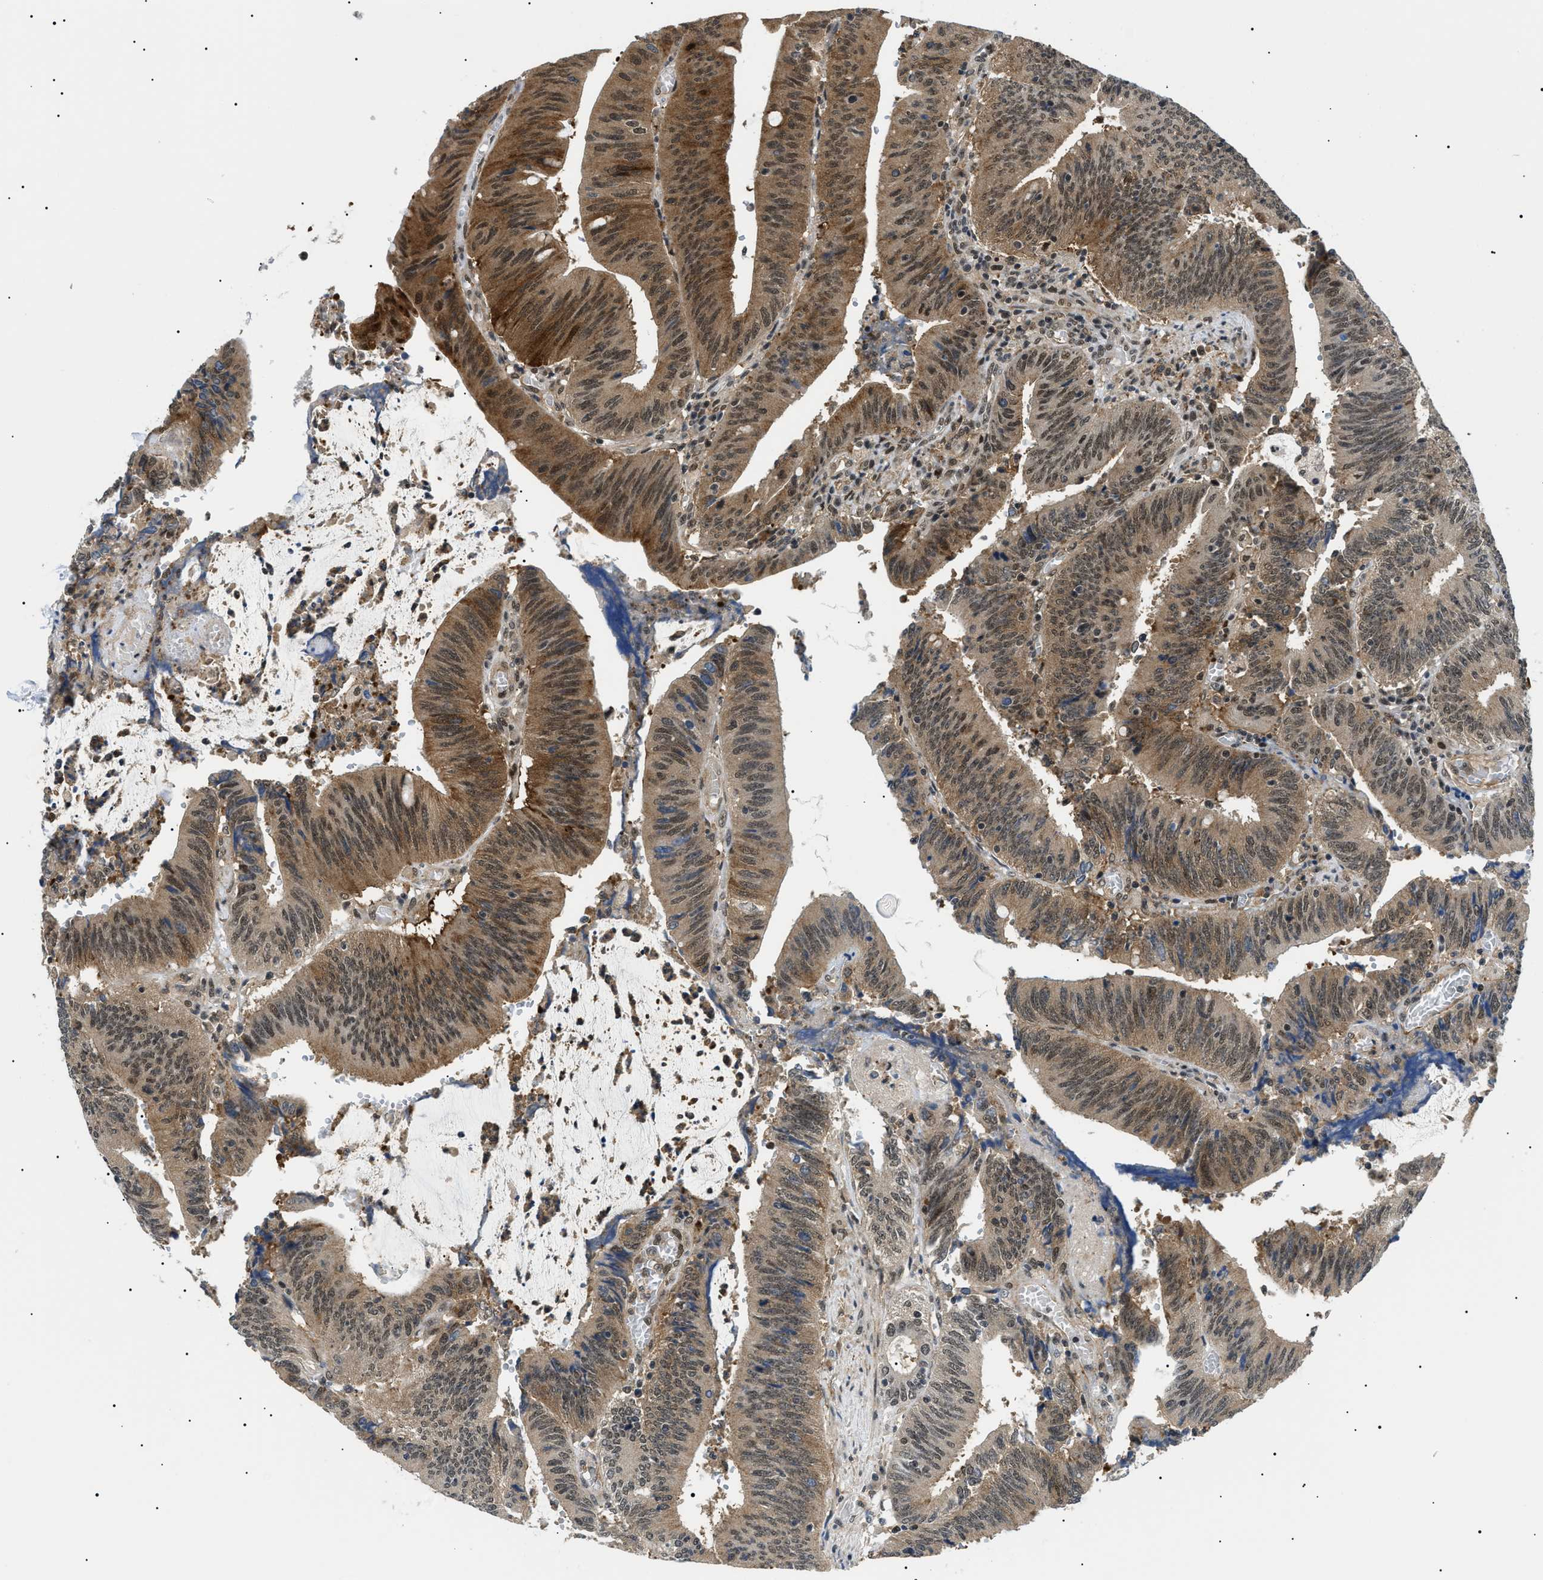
{"staining": {"intensity": "moderate", "quantity": ">75%", "location": "cytoplasmic/membranous,nuclear"}, "tissue": "colorectal cancer", "cell_type": "Tumor cells", "image_type": "cancer", "snomed": [{"axis": "morphology", "description": "Normal tissue, NOS"}, {"axis": "morphology", "description": "Adenocarcinoma, NOS"}, {"axis": "topography", "description": "Rectum"}], "caption": "Tumor cells reveal medium levels of moderate cytoplasmic/membranous and nuclear positivity in about >75% of cells in human colorectal adenocarcinoma.", "gene": "RBM15", "patient": {"sex": "female", "age": 66}}